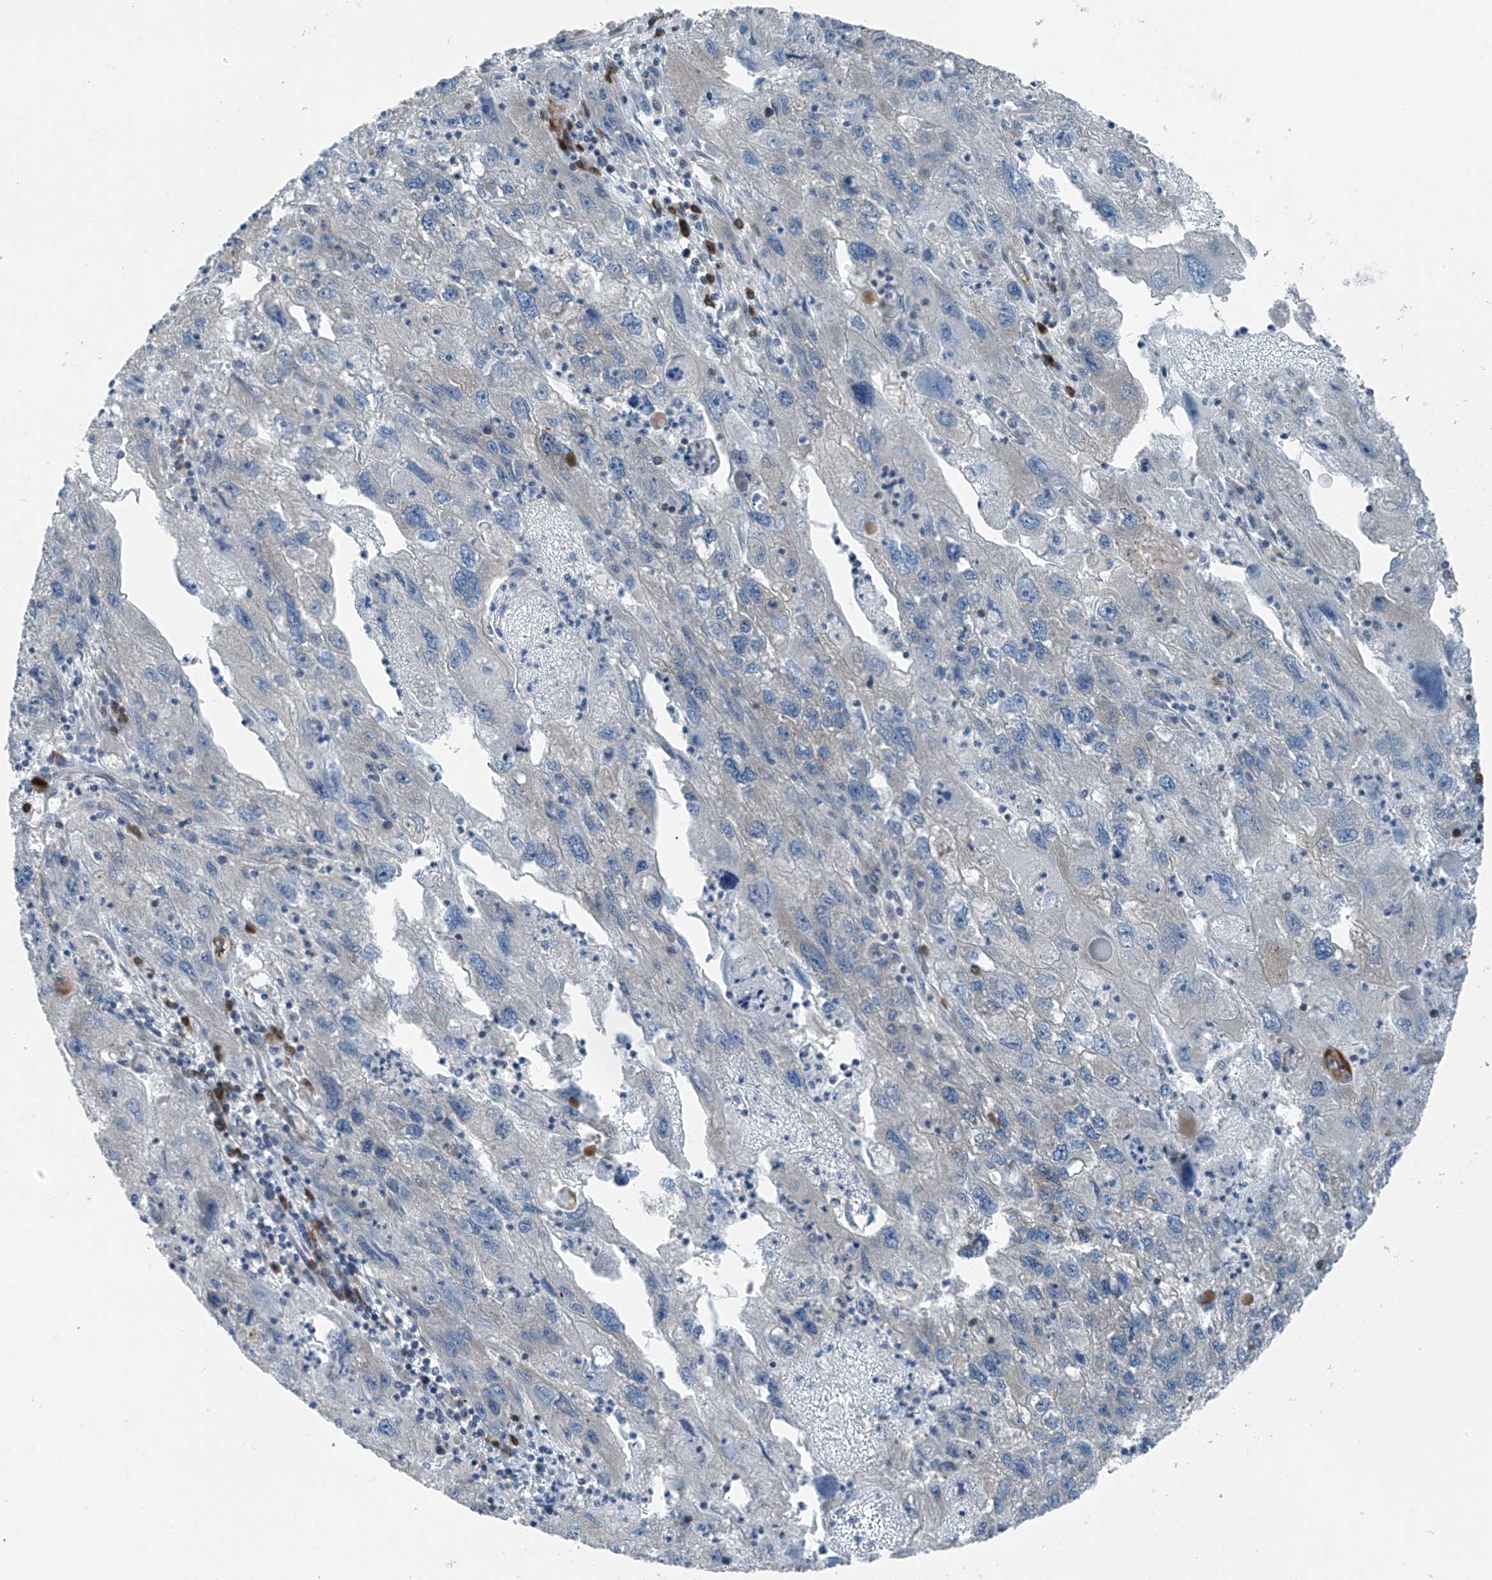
{"staining": {"intensity": "negative", "quantity": "none", "location": "none"}, "tissue": "endometrial cancer", "cell_type": "Tumor cells", "image_type": "cancer", "snomed": [{"axis": "morphology", "description": "Adenocarcinoma, NOS"}, {"axis": "topography", "description": "Endometrium"}], "caption": "High magnification brightfield microscopy of endometrial cancer (adenocarcinoma) stained with DAB (brown) and counterstained with hematoxylin (blue): tumor cells show no significant staining.", "gene": "SLC12A6", "patient": {"sex": "female", "age": 49}}